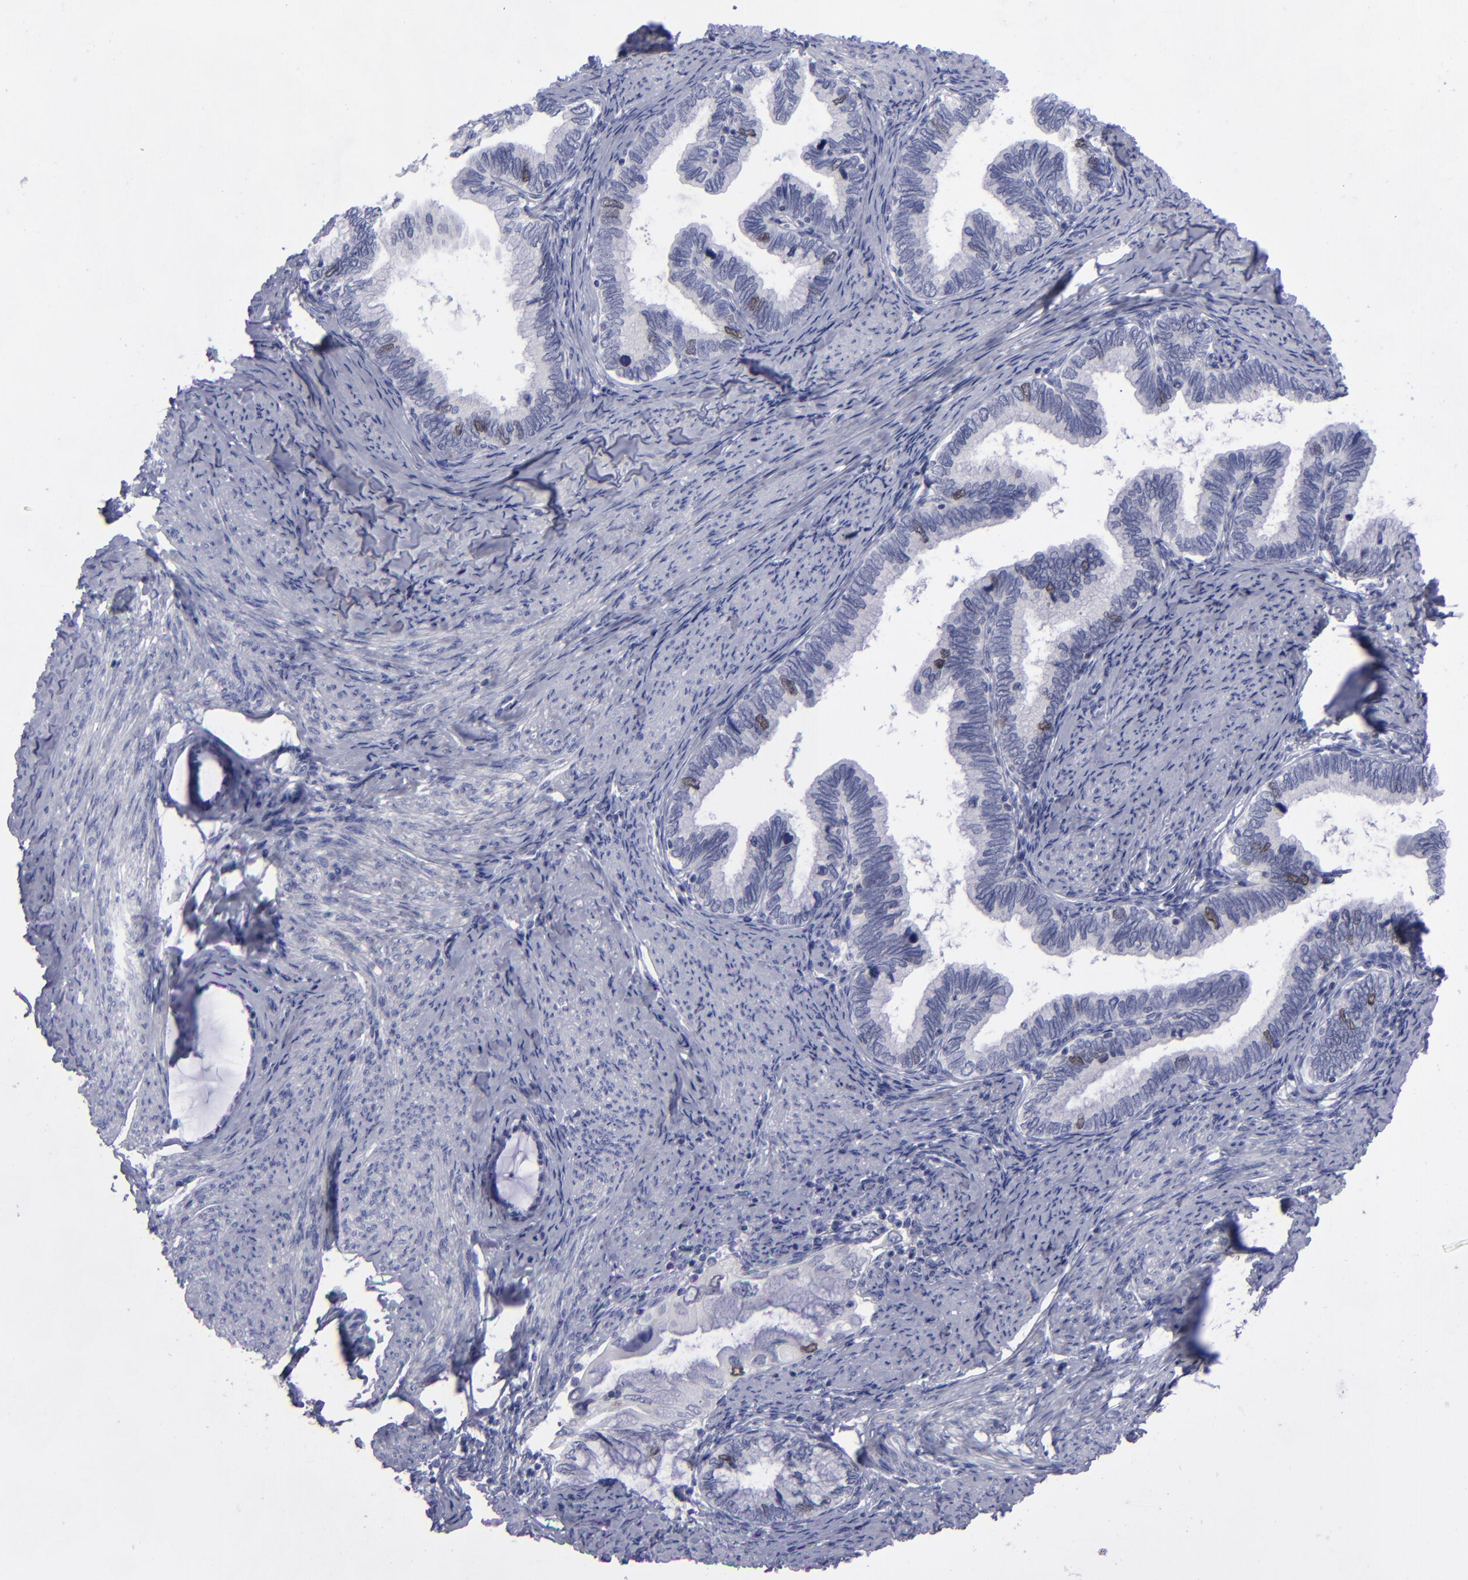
{"staining": {"intensity": "weak", "quantity": "<25%", "location": "cytoplasmic/membranous,nuclear"}, "tissue": "cervical cancer", "cell_type": "Tumor cells", "image_type": "cancer", "snomed": [{"axis": "morphology", "description": "Adenocarcinoma, NOS"}, {"axis": "topography", "description": "Cervix"}], "caption": "There is no significant staining in tumor cells of cervical cancer.", "gene": "AURKA", "patient": {"sex": "female", "age": 49}}